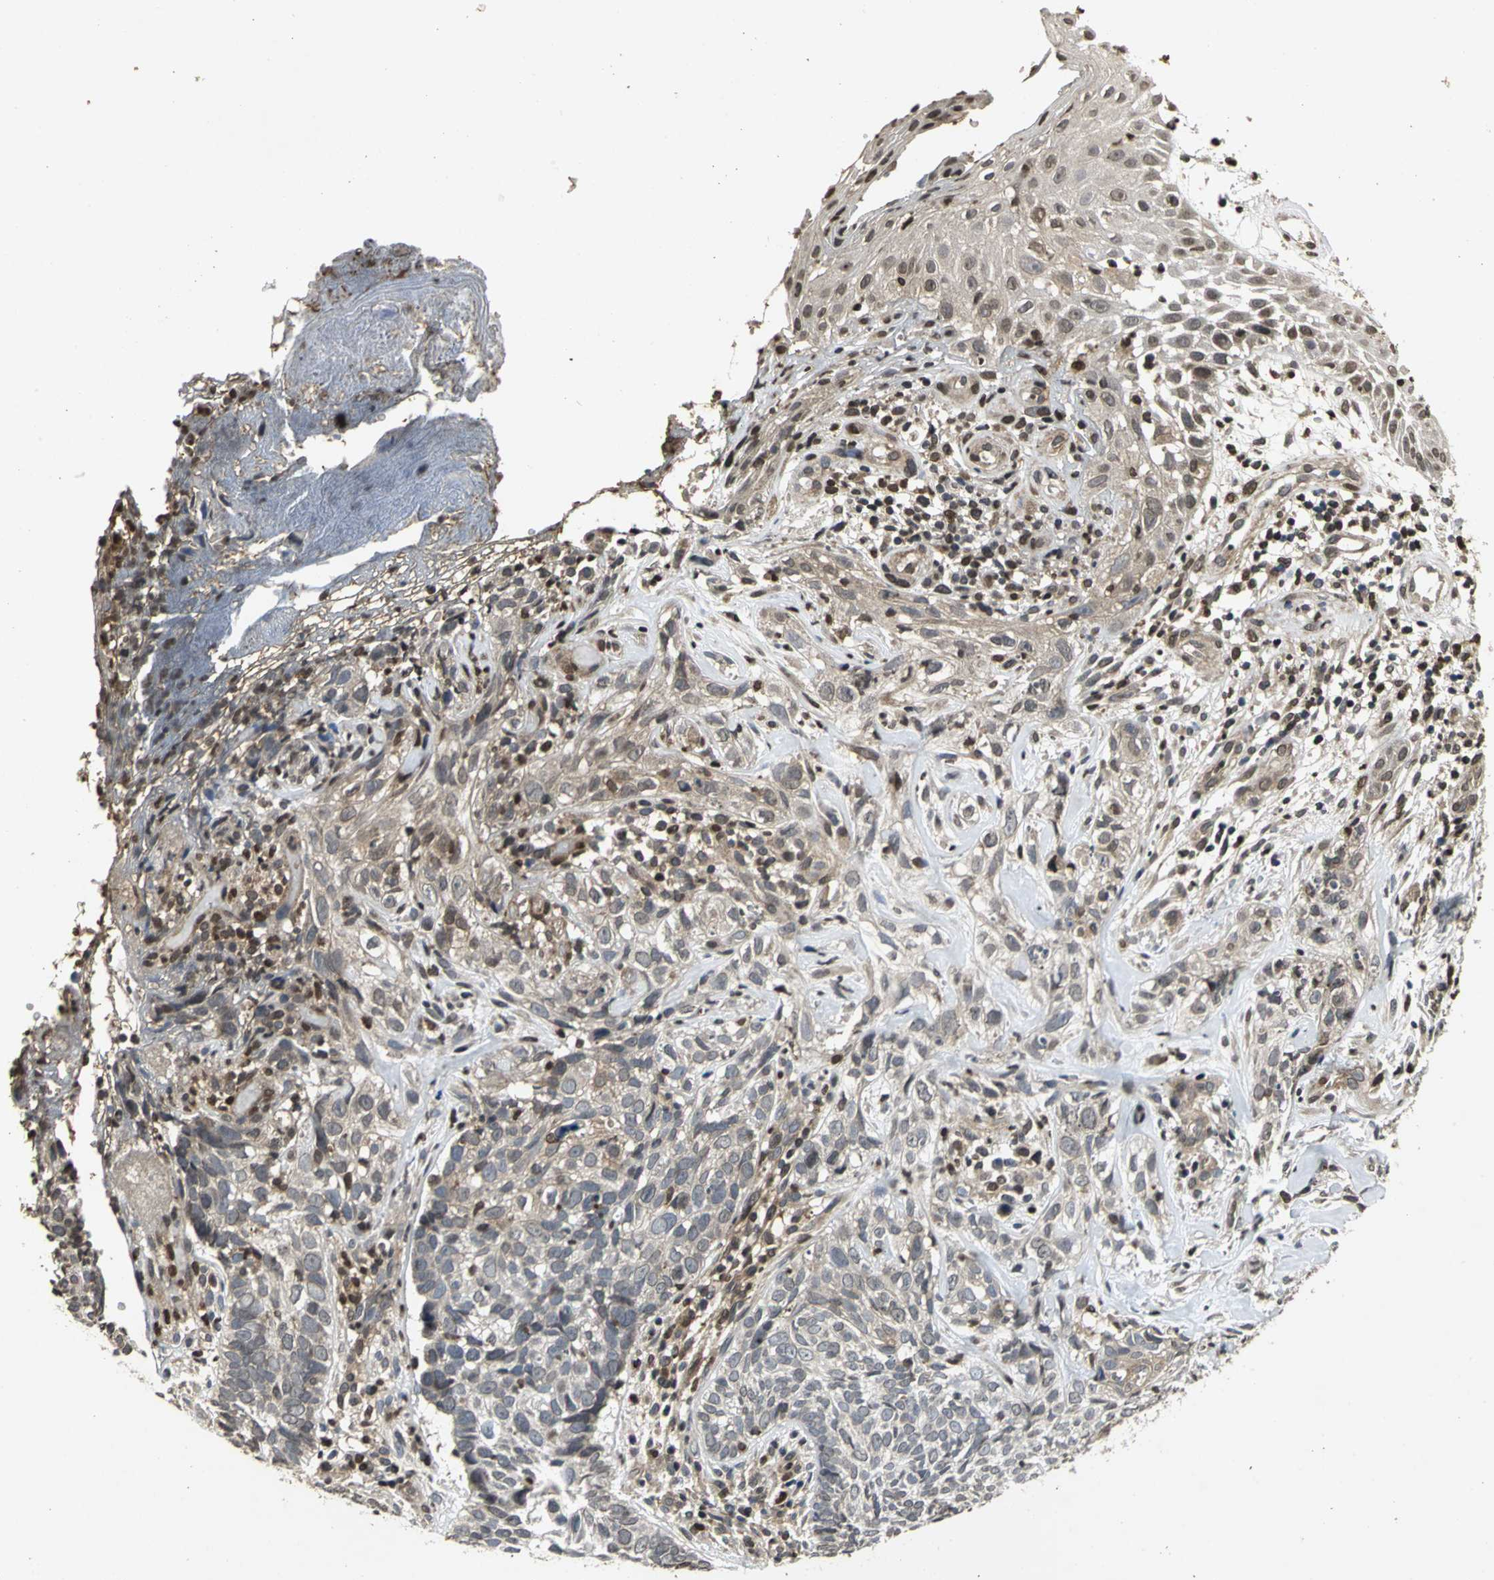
{"staining": {"intensity": "moderate", "quantity": ">75%", "location": "cytoplasmic/membranous,nuclear"}, "tissue": "skin cancer", "cell_type": "Tumor cells", "image_type": "cancer", "snomed": [{"axis": "morphology", "description": "Basal cell carcinoma"}, {"axis": "topography", "description": "Skin"}], "caption": "IHC micrograph of neoplastic tissue: human skin cancer (basal cell carcinoma) stained using immunohistochemistry (IHC) exhibits medium levels of moderate protein expression localized specifically in the cytoplasmic/membranous and nuclear of tumor cells, appearing as a cytoplasmic/membranous and nuclear brown color.", "gene": "AHR", "patient": {"sex": "male", "age": 72}}